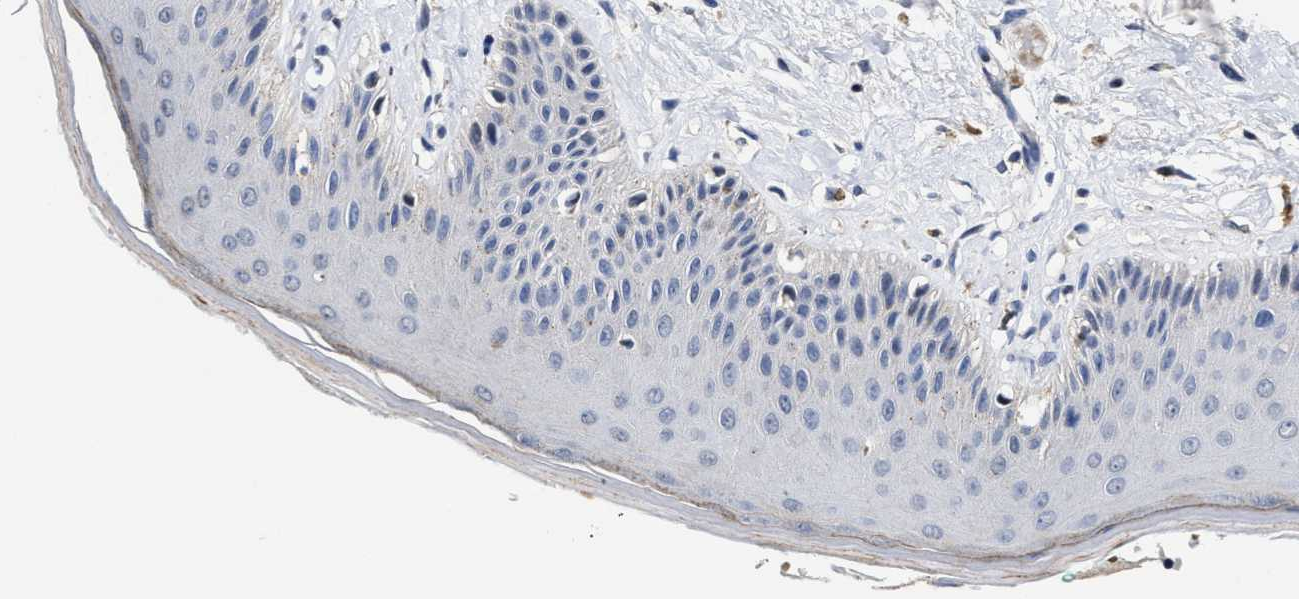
{"staining": {"intensity": "weak", "quantity": "<25%", "location": "cytoplasmic/membranous"}, "tissue": "skin", "cell_type": "Epidermal cells", "image_type": "normal", "snomed": [{"axis": "morphology", "description": "Normal tissue, NOS"}, {"axis": "topography", "description": "Vulva"}], "caption": "Immunohistochemistry of benign skin exhibits no positivity in epidermal cells.", "gene": "ZFAT", "patient": {"sex": "female", "age": 73}}